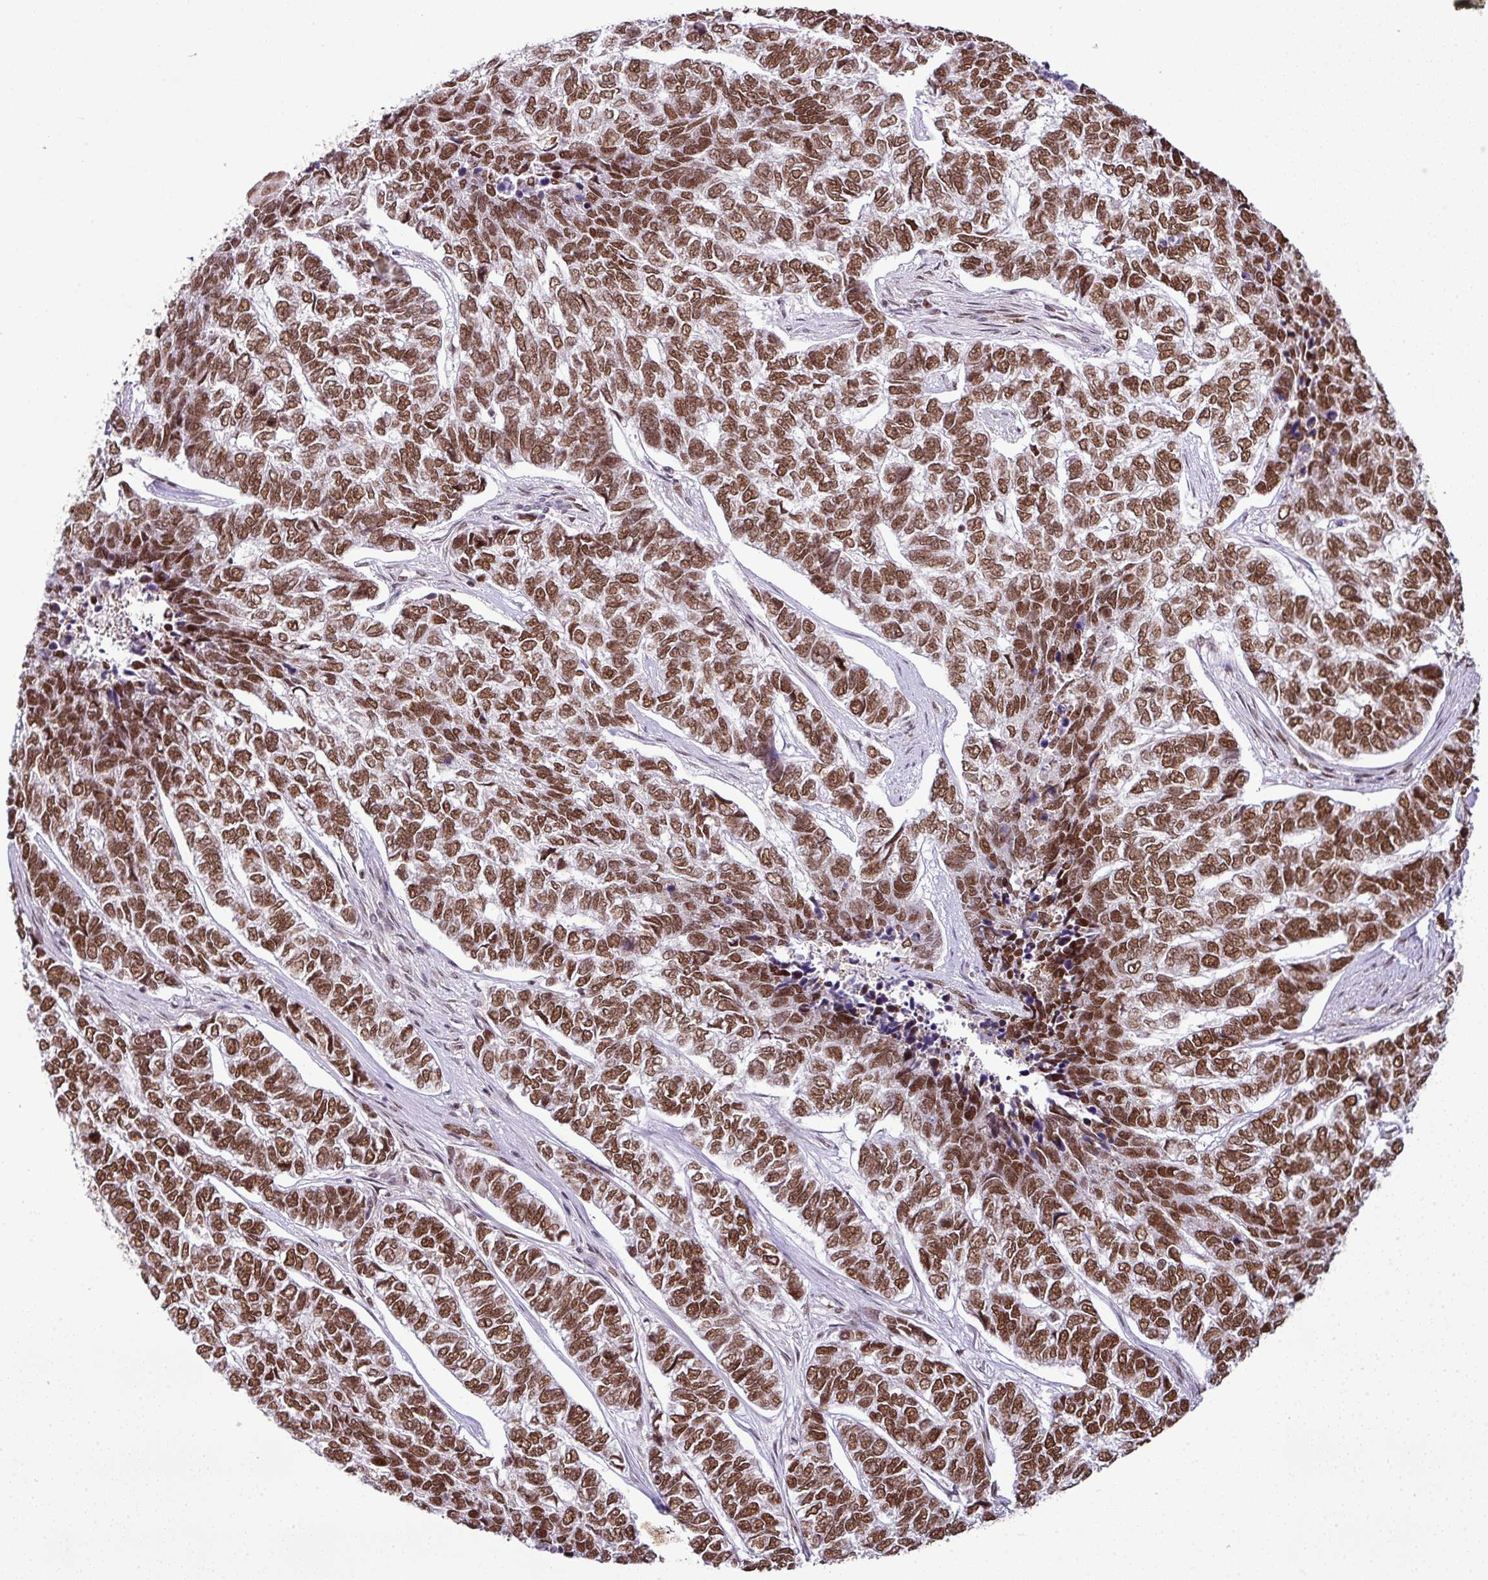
{"staining": {"intensity": "moderate", "quantity": ">75%", "location": "nuclear"}, "tissue": "skin cancer", "cell_type": "Tumor cells", "image_type": "cancer", "snomed": [{"axis": "morphology", "description": "Basal cell carcinoma"}, {"axis": "topography", "description": "Skin"}], "caption": "Moderate nuclear positivity for a protein is appreciated in approximately >75% of tumor cells of skin basal cell carcinoma using IHC.", "gene": "PGAP4", "patient": {"sex": "female", "age": 65}}